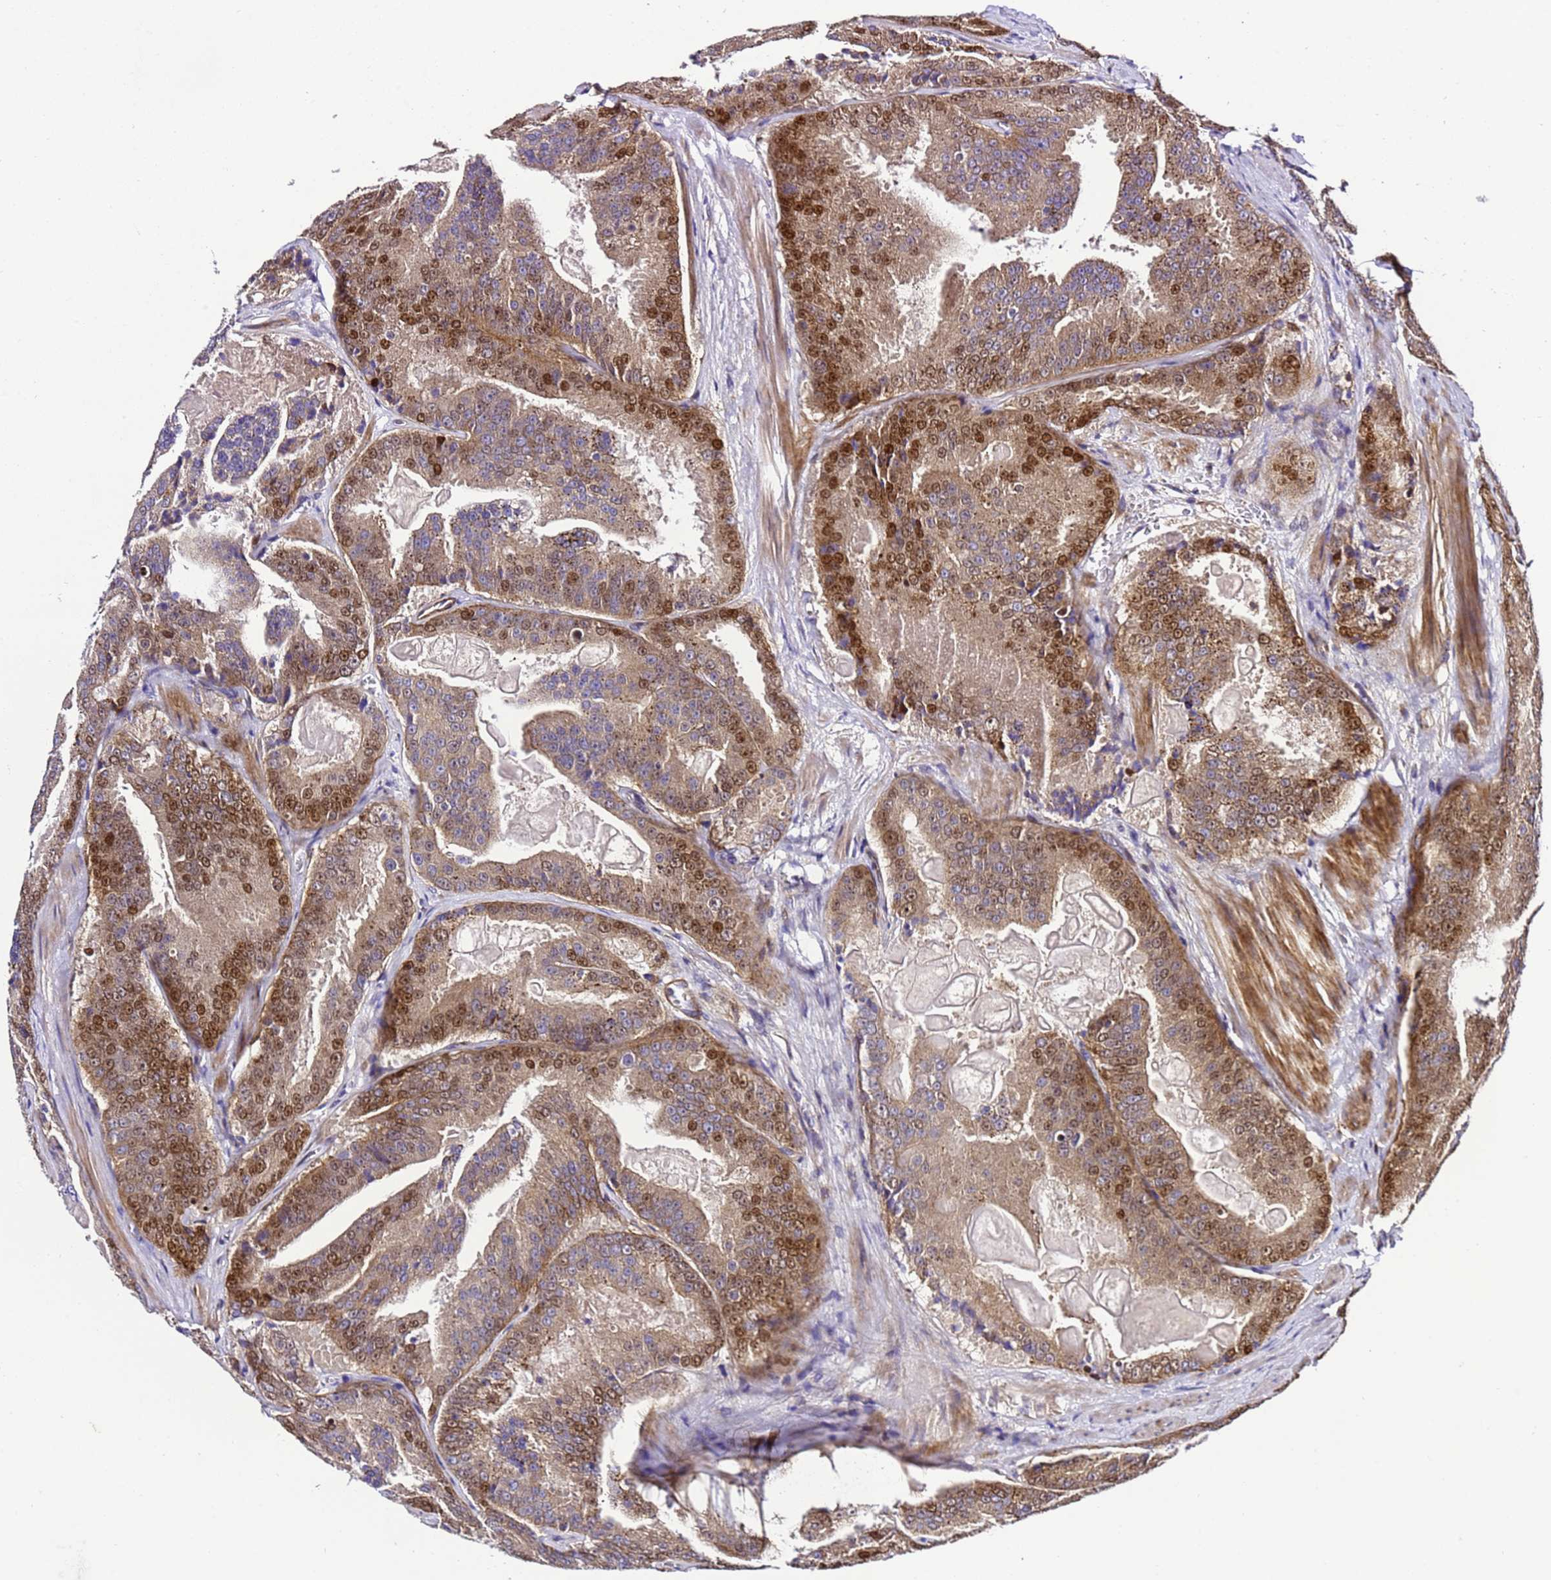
{"staining": {"intensity": "moderate", "quantity": "25%-75%", "location": "cytoplasmic/membranous,nuclear"}, "tissue": "prostate cancer", "cell_type": "Tumor cells", "image_type": "cancer", "snomed": [{"axis": "morphology", "description": "Adenocarcinoma, High grade"}, {"axis": "topography", "description": "Prostate"}], "caption": "Human prostate high-grade adenocarcinoma stained with a brown dye shows moderate cytoplasmic/membranous and nuclear positive positivity in about 25%-75% of tumor cells.", "gene": "ZNF417", "patient": {"sex": "male", "age": 61}}